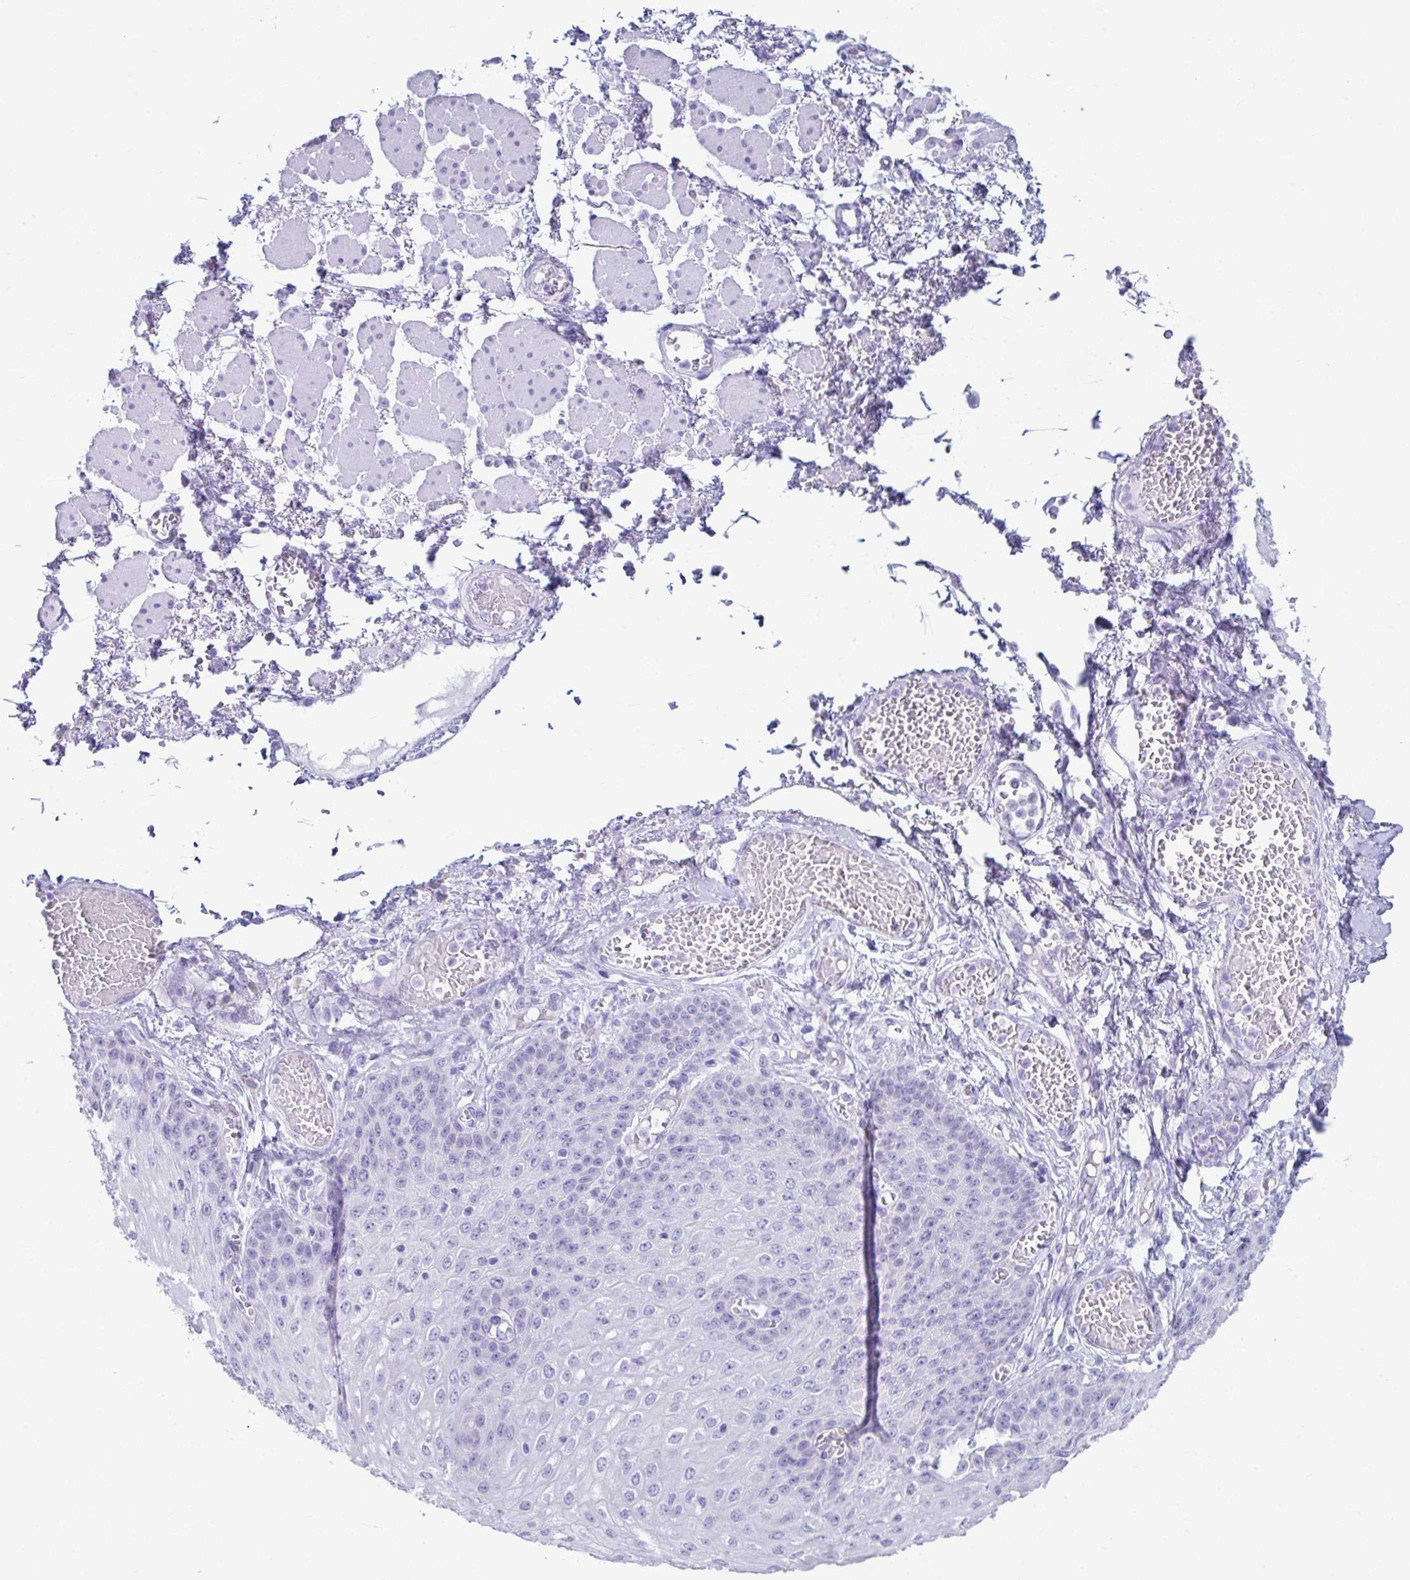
{"staining": {"intensity": "negative", "quantity": "none", "location": "none"}, "tissue": "esophagus", "cell_type": "Squamous epithelial cells", "image_type": "normal", "snomed": [{"axis": "morphology", "description": "Normal tissue, NOS"}, {"axis": "morphology", "description": "Adenocarcinoma, NOS"}, {"axis": "topography", "description": "Esophagus"}], "caption": "A high-resolution image shows immunohistochemistry staining of unremarkable esophagus, which exhibits no significant expression in squamous epithelial cells.", "gene": "ATP4B", "patient": {"sex": "male", "age": 81}}